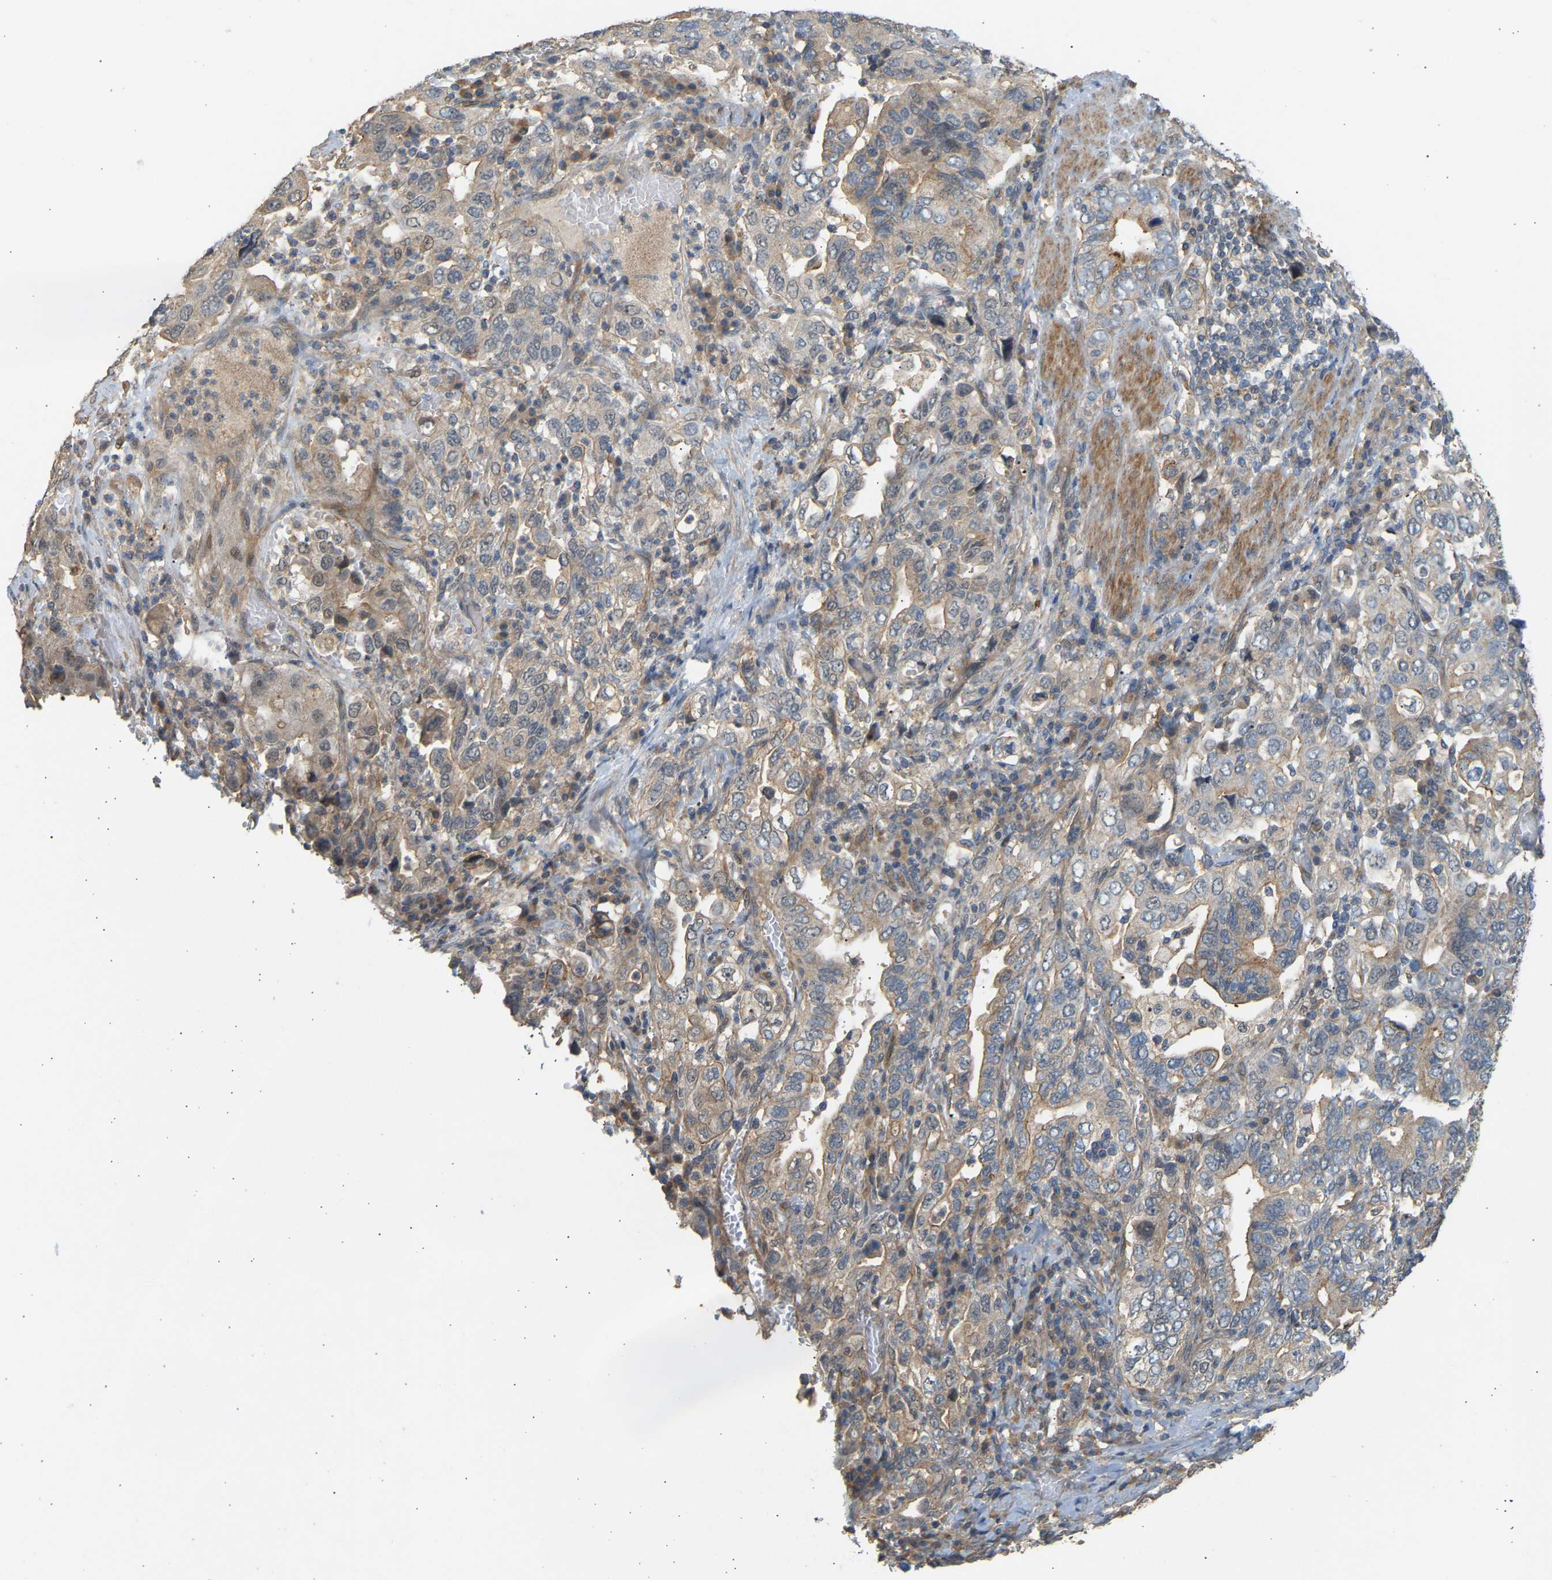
{"staining": {"intensity": "weak", "quantity": "25%-75%", "location": "cytoplasmic/membranous"}, "tissue": "stomach cancer", "cell_type": "Tumor cells", "image_type": "cancer", "snomed": [{"axis": "morphology", "description": "Adenocarcinoma, NOS"}, {"axis": "topography", "description": "Stomach, upper"}], "caption": "A brown stain labels weak cytoplasmic/membranous positivity of a protein in human stomach cancer tumor cells.", "gene": "RGL1", "patient": {"sex": "male", "age": 62}}